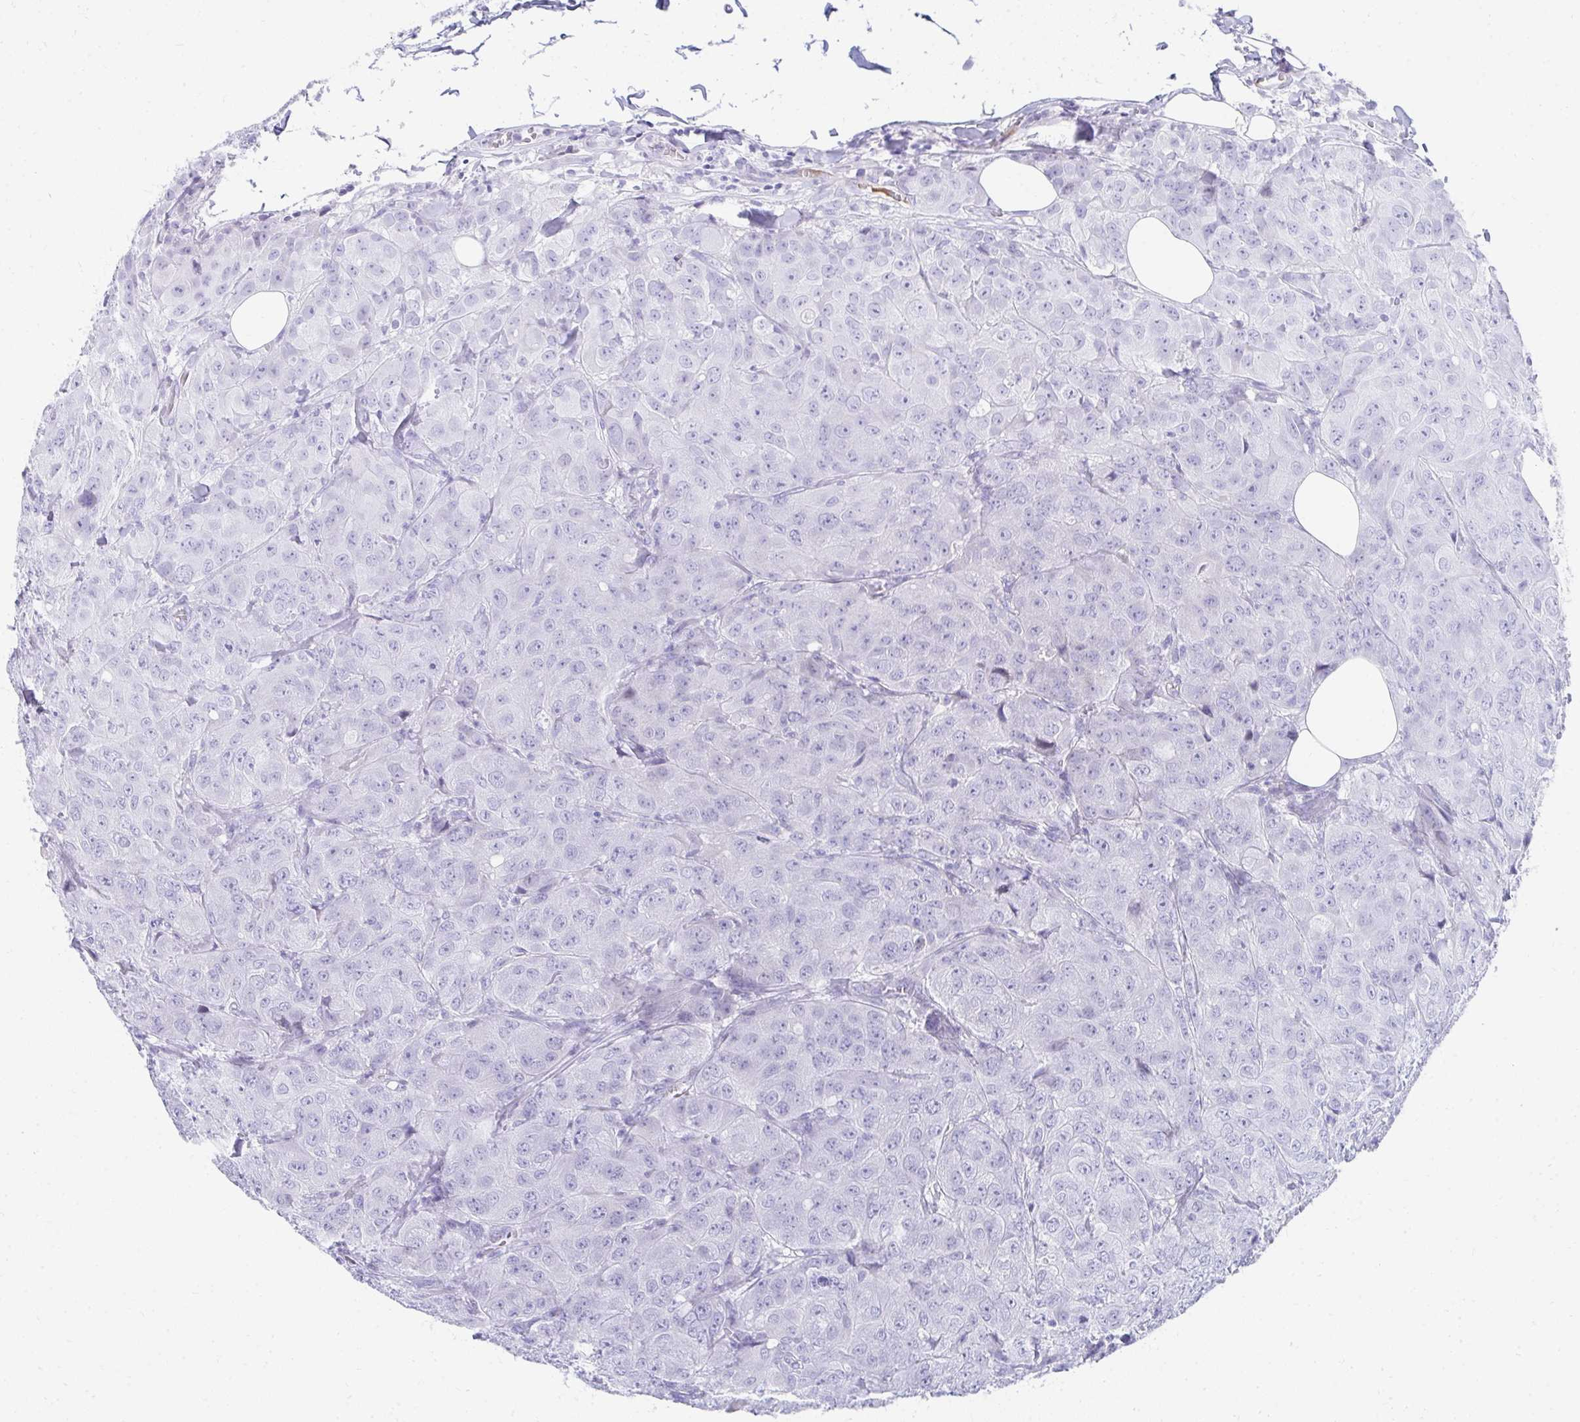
{"staining": {"intensity": "negative", "quantity": "none", "location": "none"}, "tissue": "breast cancer", "cell_type": "Tumor cells", "image_type": "cancer", "snomed": [{"axis": "morphology", "description": "Duct carcinoma"}, {"axis": "topography", "description": "Breast"}], "caption": "High magnification brightfield microscopy of breast invasive ductal carcinoma stained with DAB (3,3'-diaminobenzidine) (brown) and counterstained with hematoxylin (blue): tumor cells show no significant staining.", "gene": "TNNT1", "patient": {"sex": "female", "age": 43}}